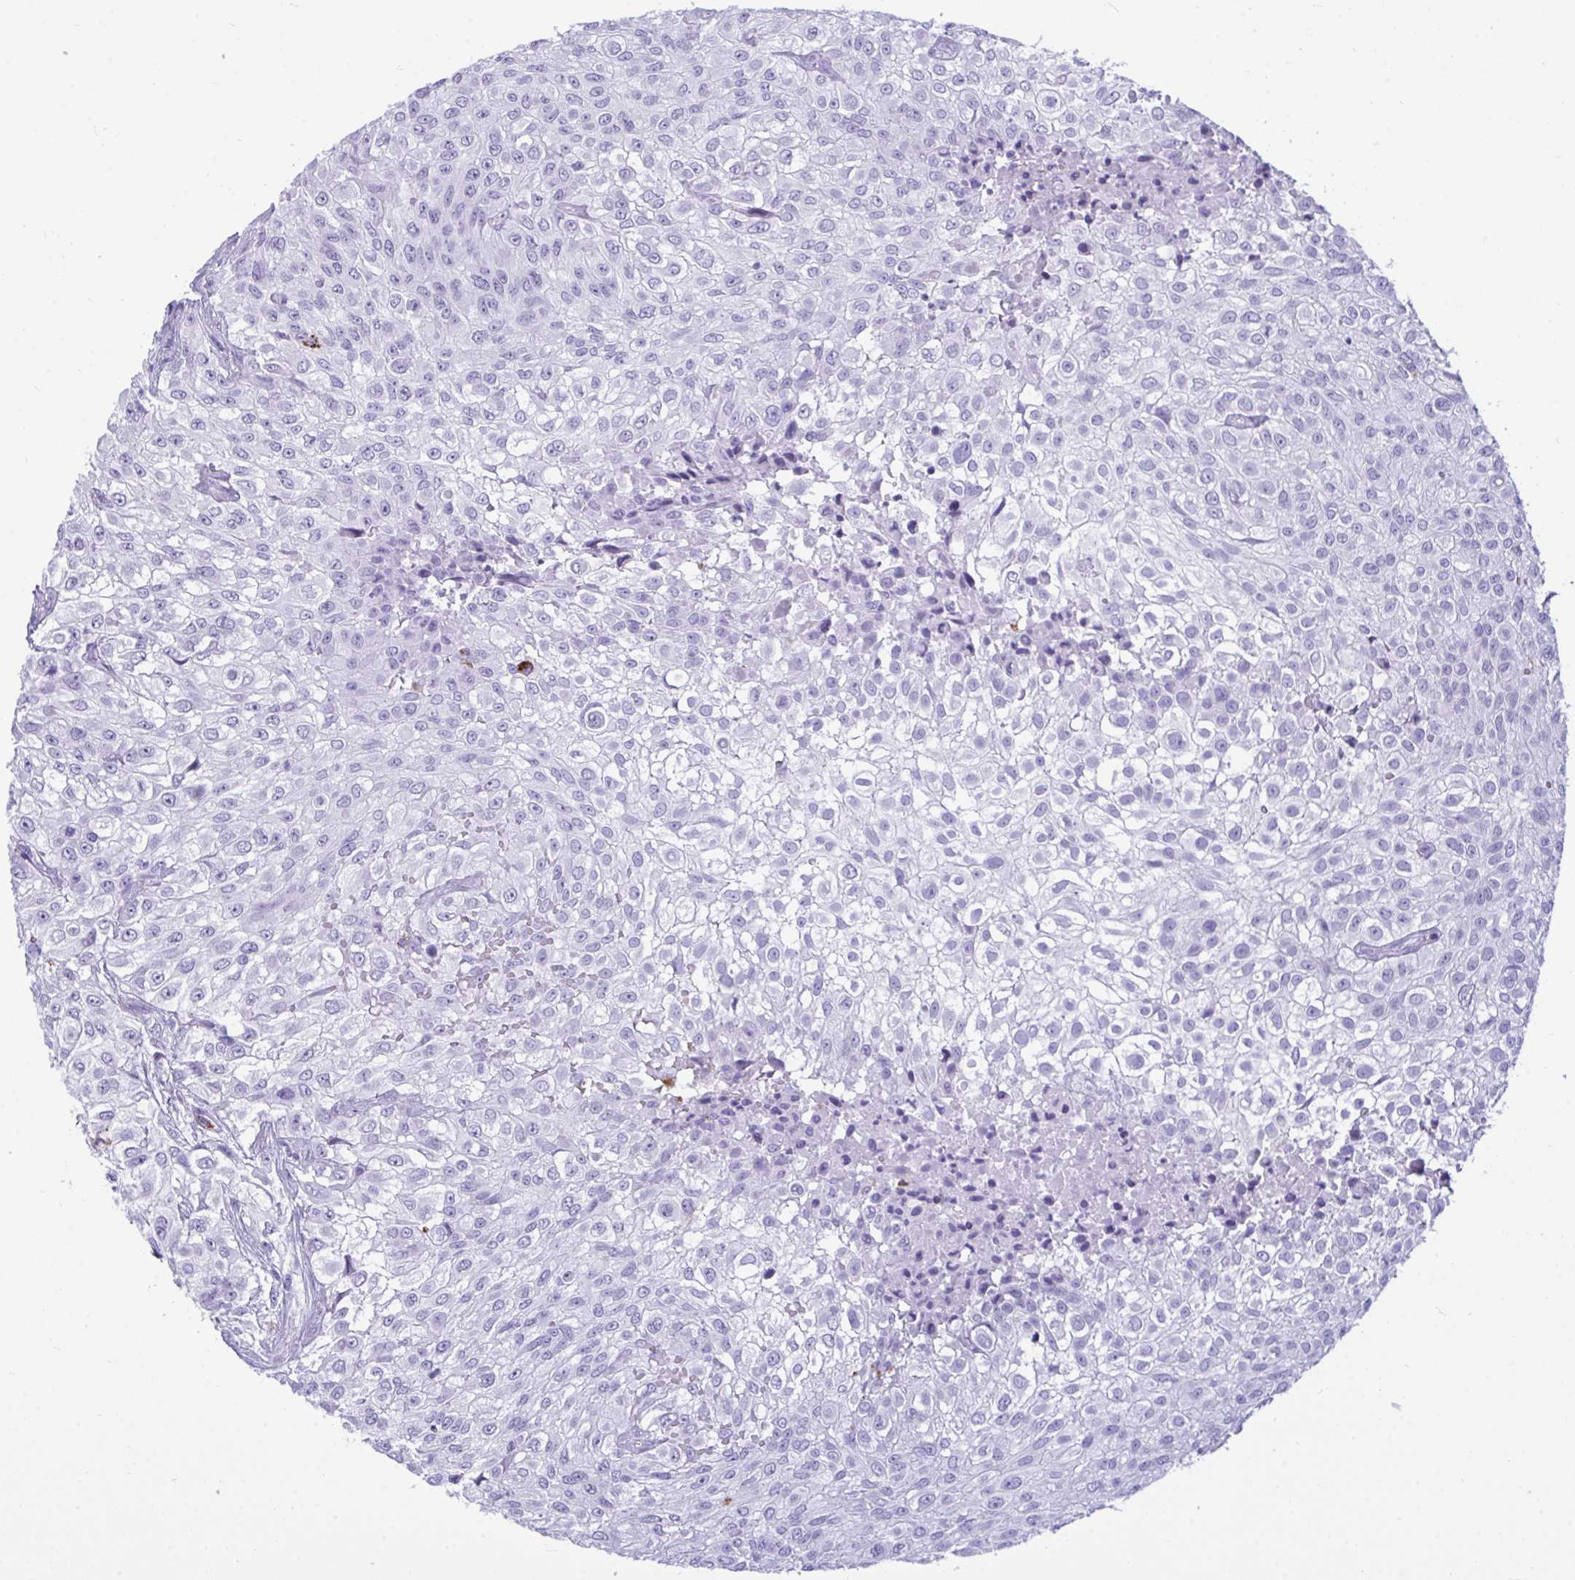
{"staining": {"intensity": "negative", "quantity": "none", "location": "none"}, "tissue": "urothelial cancer", "cell_type": "Tumor cells", "image_type": "cancer", "snomed": [{"axis": "morphology", "description": "Urothelial carcinoma, High grade"}, {"axis": "topography", "description": "Urinary bladder"}], "caption": "DAB immunohistochemical staining of urothelial cancer shows no significant positivity in tumor cells.", "gene": "CPVL", "patient": {"sex": "male", "age": 56}}